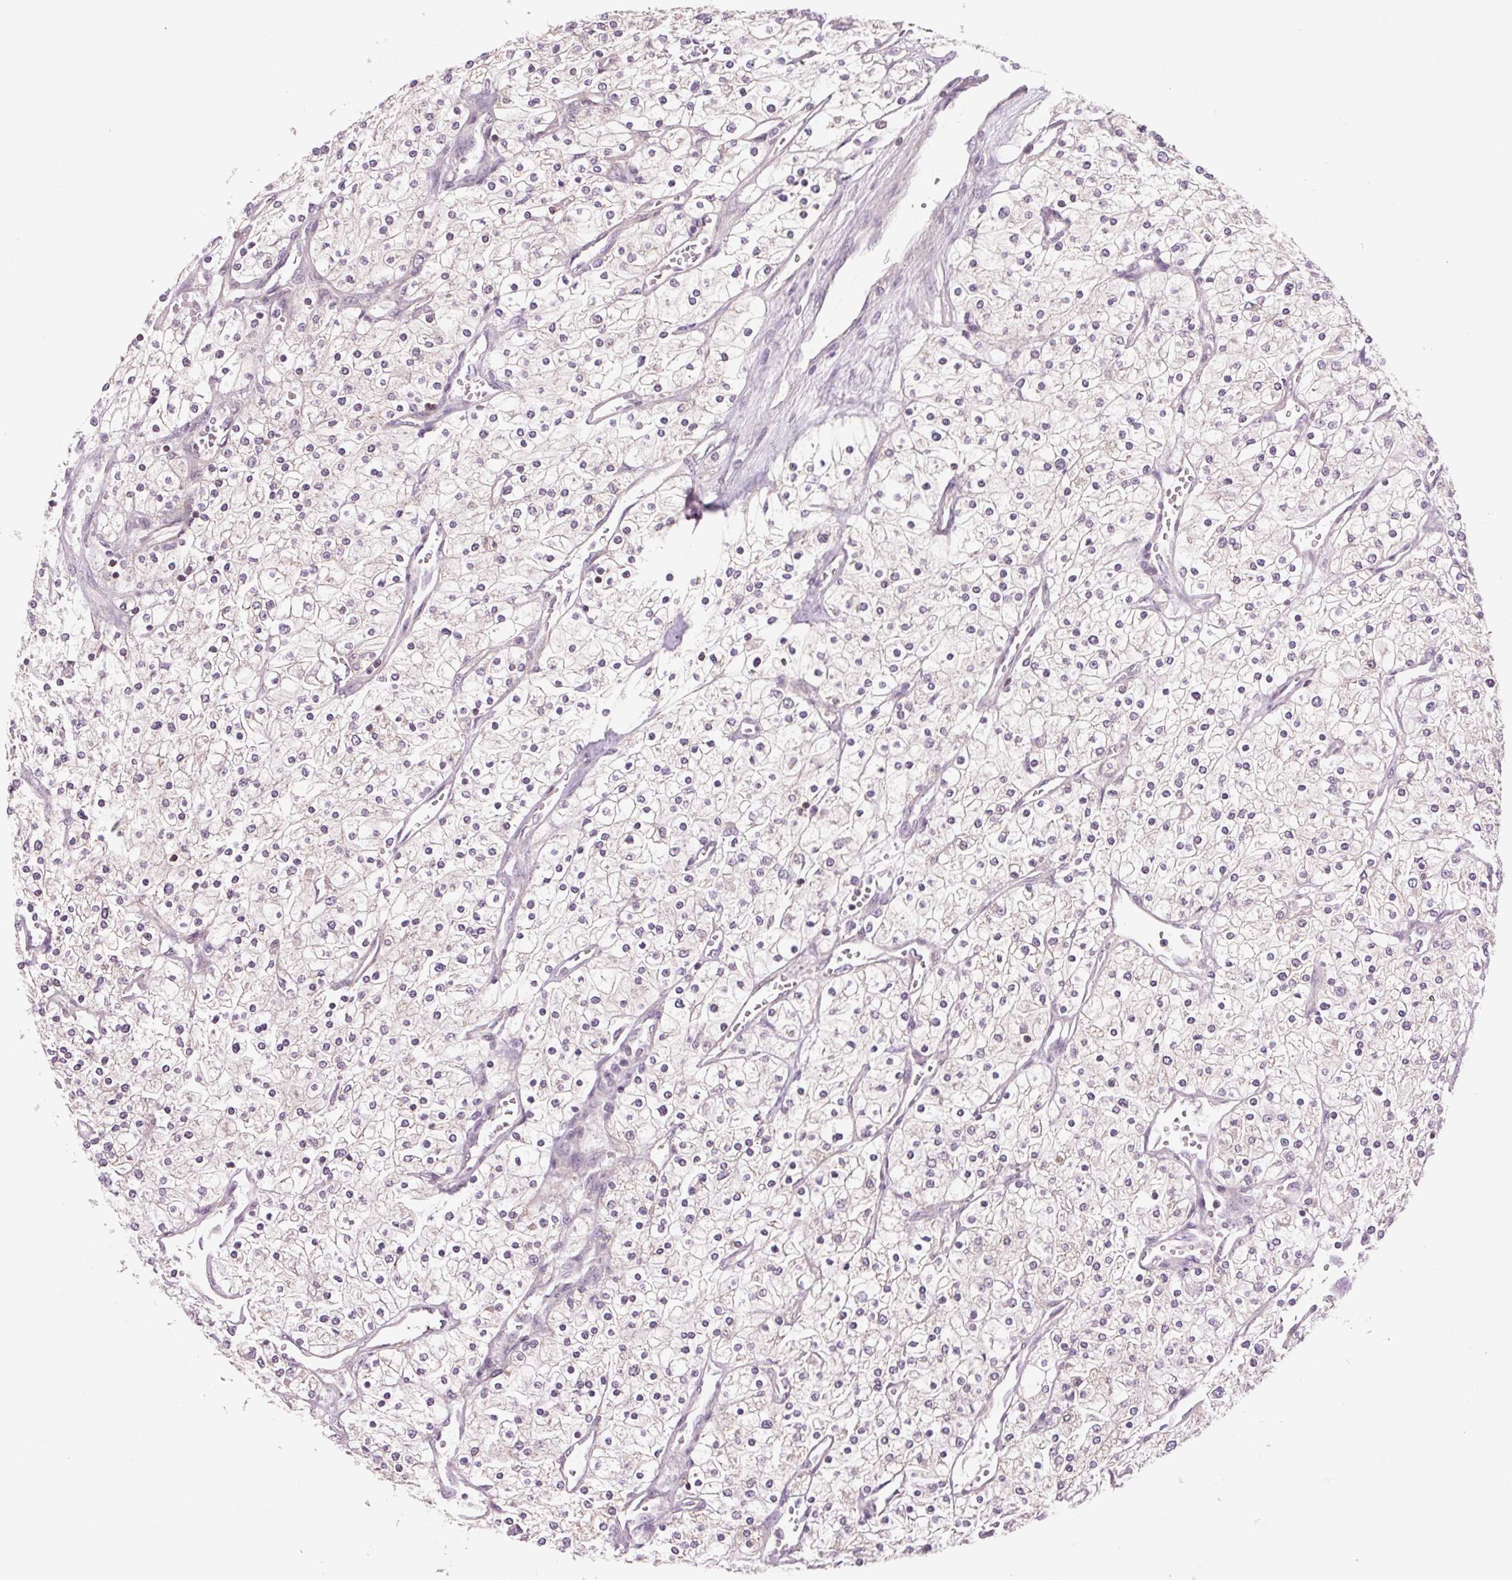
{"staining": {"intensity": "negative", "quantity": "none", "location": "none"}, "tissue": "renal cancer", "cell_type": "Tumor cells", "image_type": "cancer", "snomed": [{"axis": "morphology", "description": "Adenocarcinoma, NOS"}, {"axis": "topography", "description": "Kidney"}], "caption": "A high-resolution micrograph shows IHC staining of renal cancer, which exhibits no significant positivity in tumor cells.", "gene": "SH3RF2", "patient": {"sex": "male", "age": 80}}